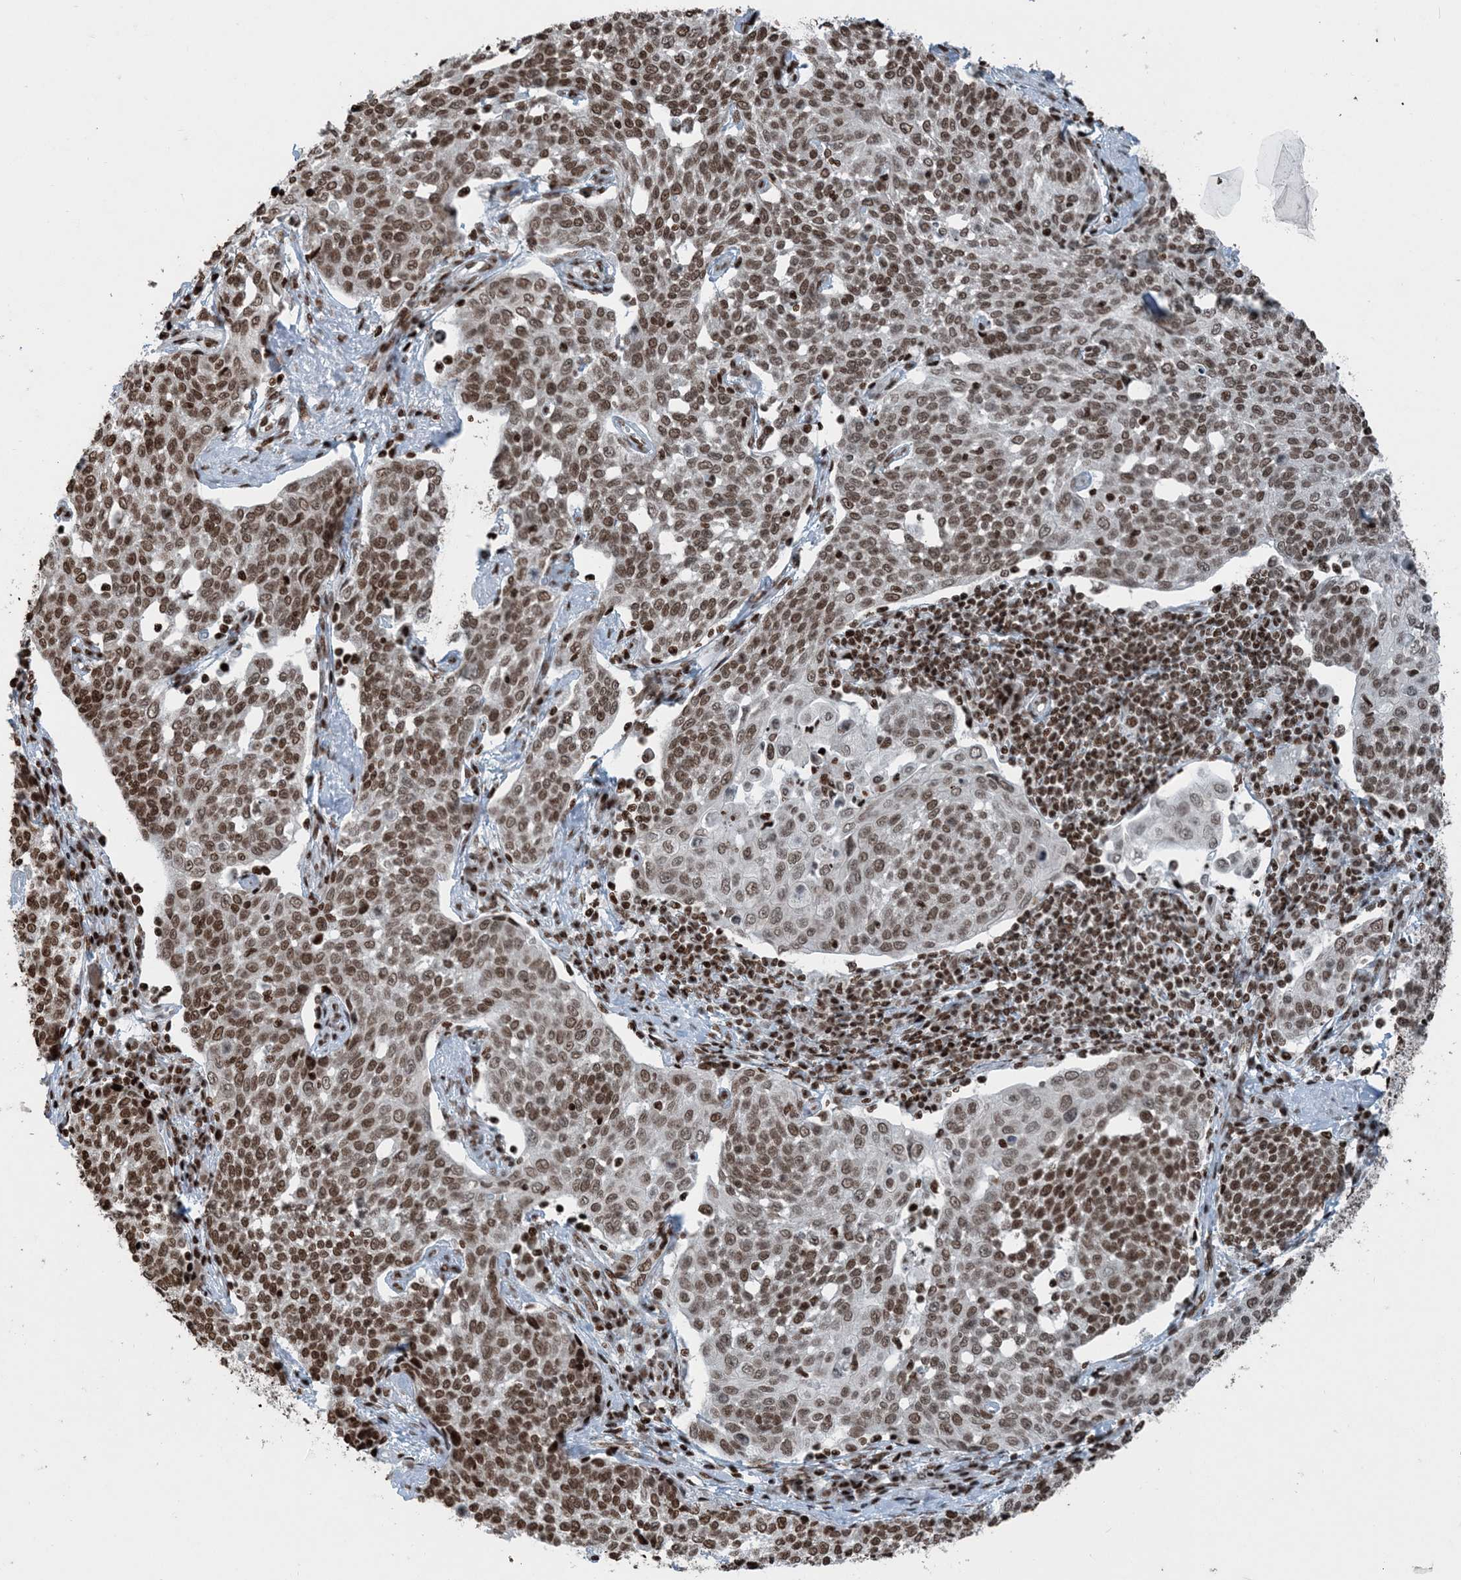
{"staining": {"intensity": "moderate", "quantity": ">75%", "location": "nuclear"}, "tissue": "cervical cancer", "cell_type": "Tumor cells", "image_type": "cancer", "snomed": [{"axis": "morphology", "description": "Squamous cell carcinoma, NOS"}, {"axis": "topography", "description": "Cervix"}], "caption": "High-power microscopy captured an immunohistochemistry (IHC) histopathology image of cervical cancer, revealing moderate nuclear staining in approximately >75% of tumor cells.", "gene": "H3-3B", "patient": {"sex": "female", "age": 34}}